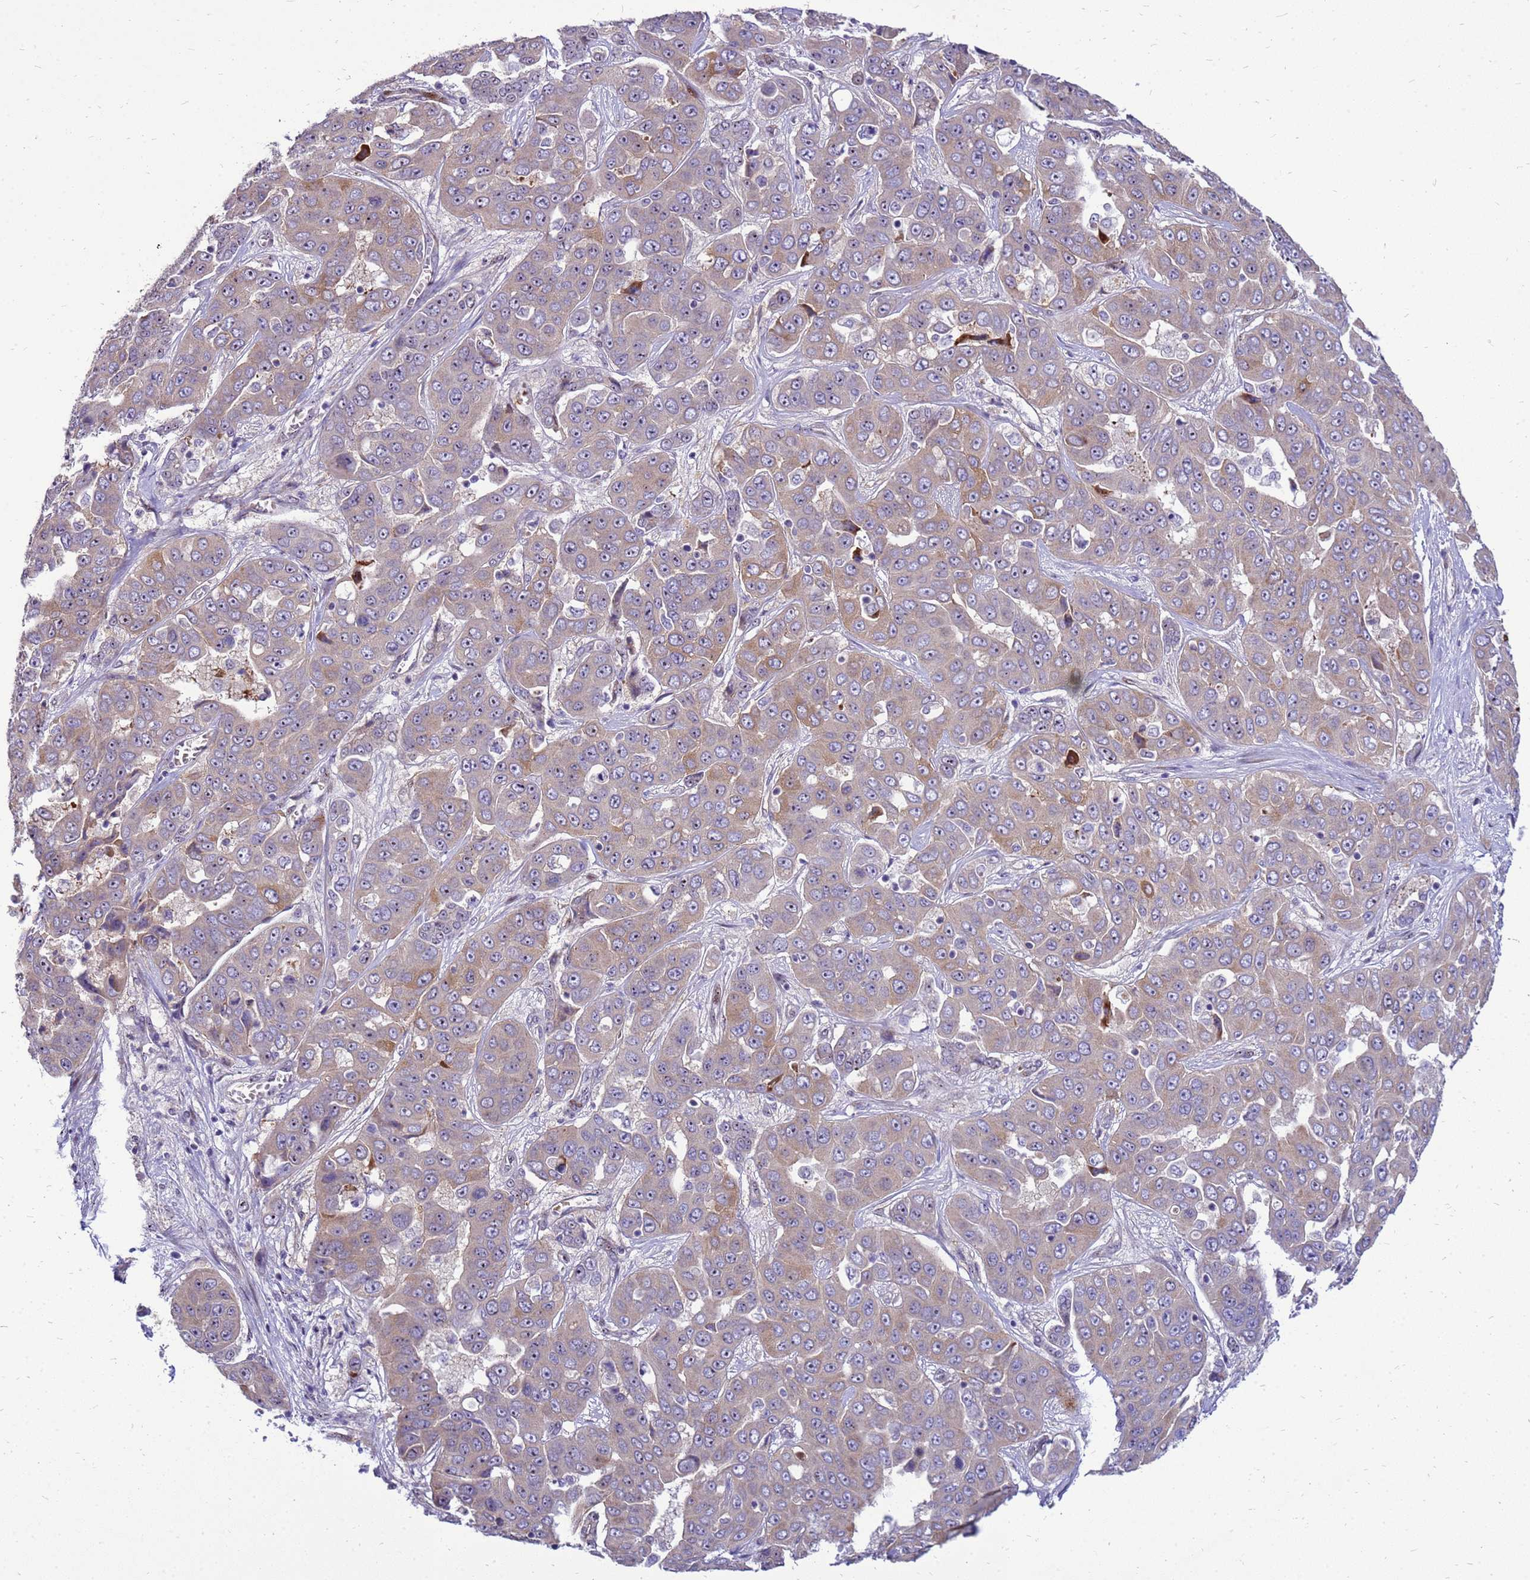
{"staining": {"intensity": "weak", "quantity": "25%-75%", "location": "cytoplasmic/membranous"}, "tissue": "liver cancer", "cell_type": "Tumor cells", "image_type": "cancer", "snomed": [{"axis": "morphology", "description": "Cholangiocarcinoma"}, {"axis": "topography", "description": "Liver"}], "caption": "Tumor cells demonstrate low levels of weak cytoplasmic/membranous staining in approximately 25%-75% of cells in liver cholangiocarcinoma. (brown staining indicates protein expression, while blue staining denotes nuclei).", "gene": "RSPO1", "patient": {"sex": "female", "age": 52}}